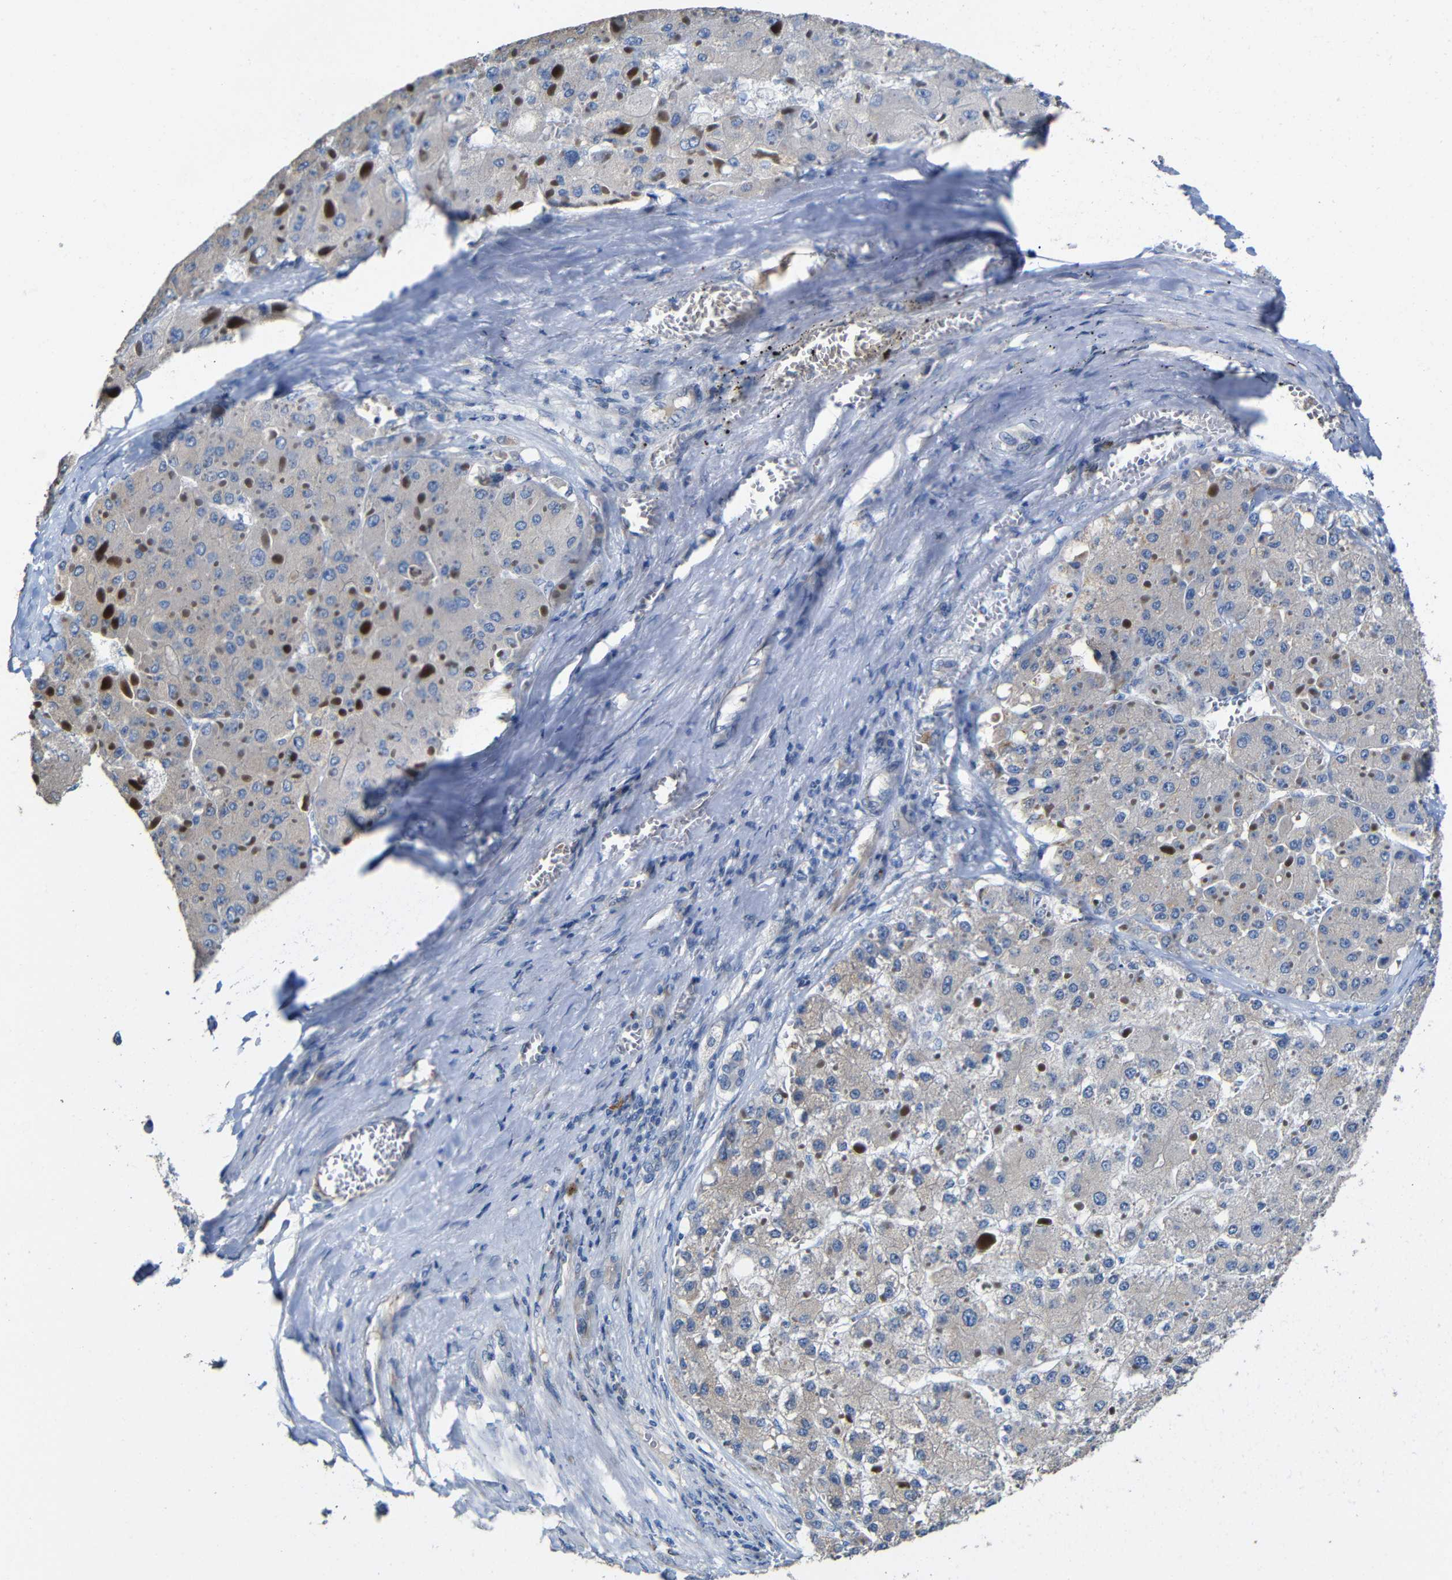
{"staining": {"intensity": "negative", "quantity": "none", "location": "none"}, "tissue": "liver cancer", "cell_type": "Tumor cells", "image_type": "cancer", "snomed": [{"axis": "morphology", "description": "Carcinoma, Hepatocellular, NOS"}, {"axis": "topography", "description": "Liver"}], "caption": "A micrograph of human liver hepatocellular carcinoma is negative for staining in tumor cells.", "gene": "ACKR2", "patient": {"sex": "female", "age": 73}}